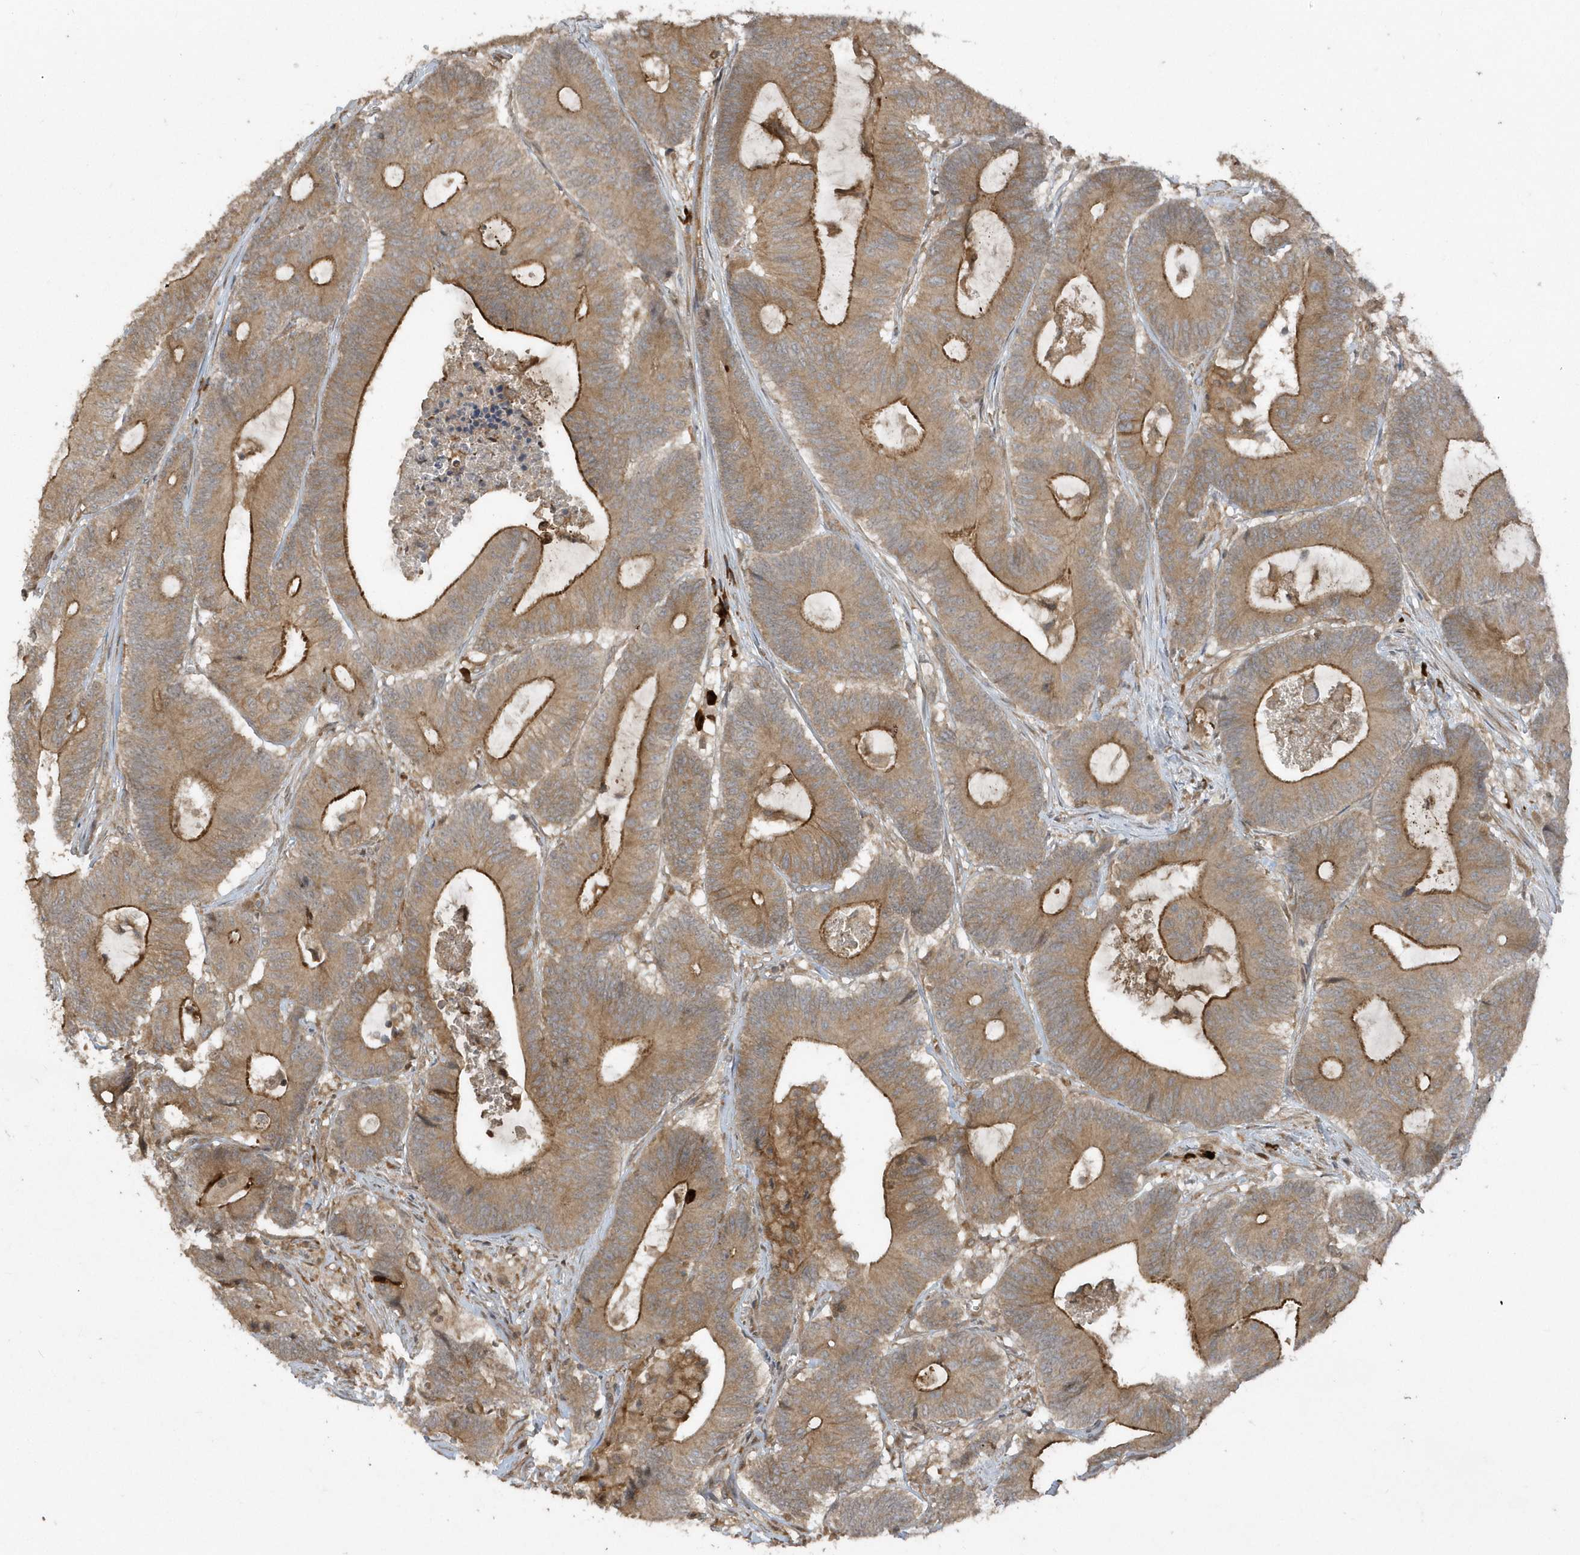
{"staining": {"intensity": "moderate", "quantity": ">75%", "location": "cytoplasmic/membranous"}, "tissue": "colorectal cancer", "cell_type": "Tumor cells", "image_type": "cancer", "snomed": [{"axis": "morphology", "description": "Adenocarcinoma, NOS"}, {"axis": "topography", "description": "Colon"}], "caption": "A medium amount of moderate cytoplasmic/membranous positivity is present in about >75% of tumor cells in colorectal cancer (adenocarcinoma) tissue.", "gene": "HERPUD1", "patient": {"sex": "female", "age": 84}}